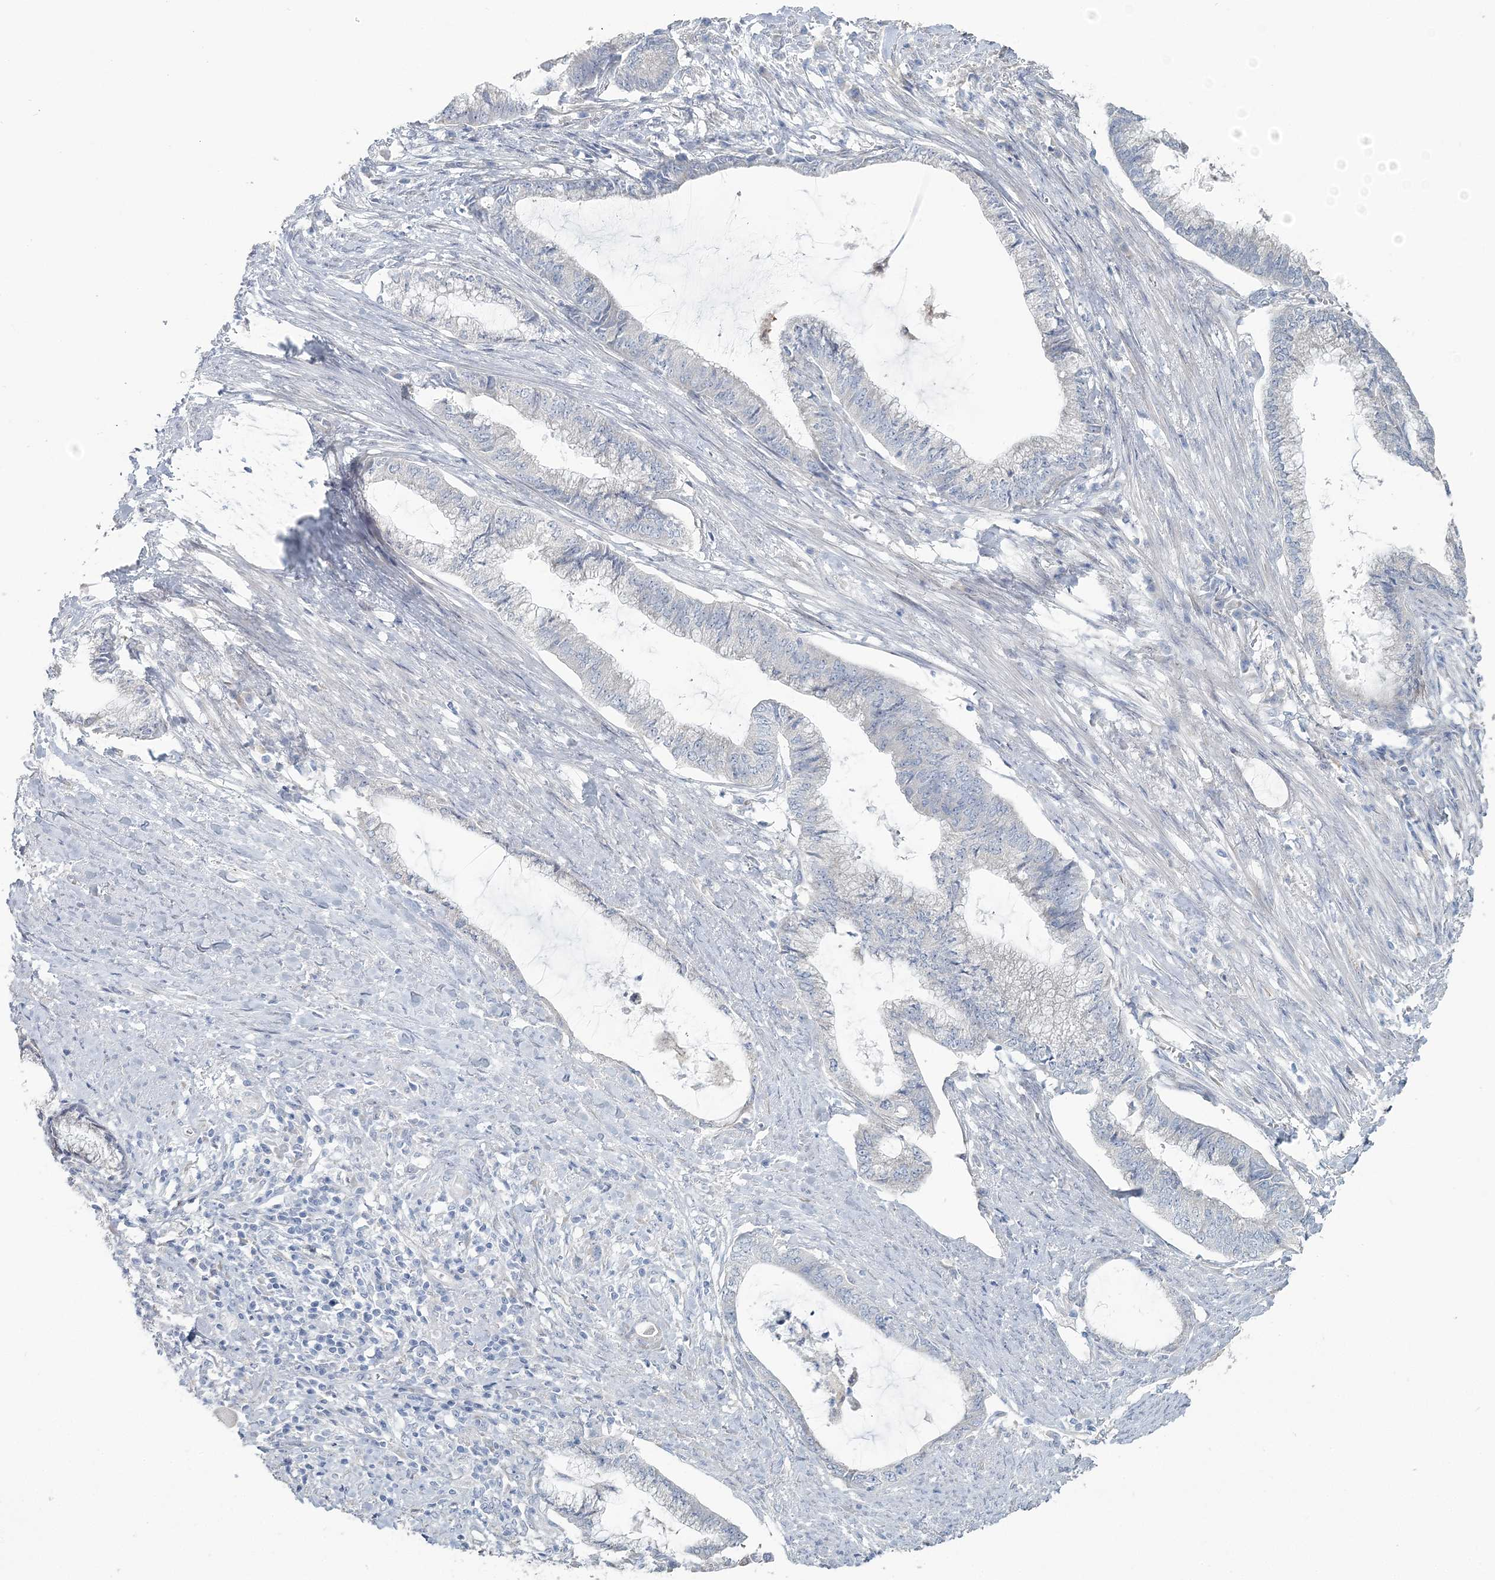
{"staining": {"intensity": "negative", "quantity": "none", "location": "none"}, "tissue": "endometrial cancer", "cell_type": "Tumor cells", "image_type": "cancer", "snomed": [{"axis": "morphology", "description": "Adenocarcinoma, NOS"}, {"axis": "topography", "description": "Endometrium"}], "caption": "An image of endometrial adenocarcinoma stained for a protein demonstrates no brown staining in tumor cells. (IHC, brightfield microscopy, high magnification).", "gene": "CMBL", "patient": {"sex": "female", "age": 86}}